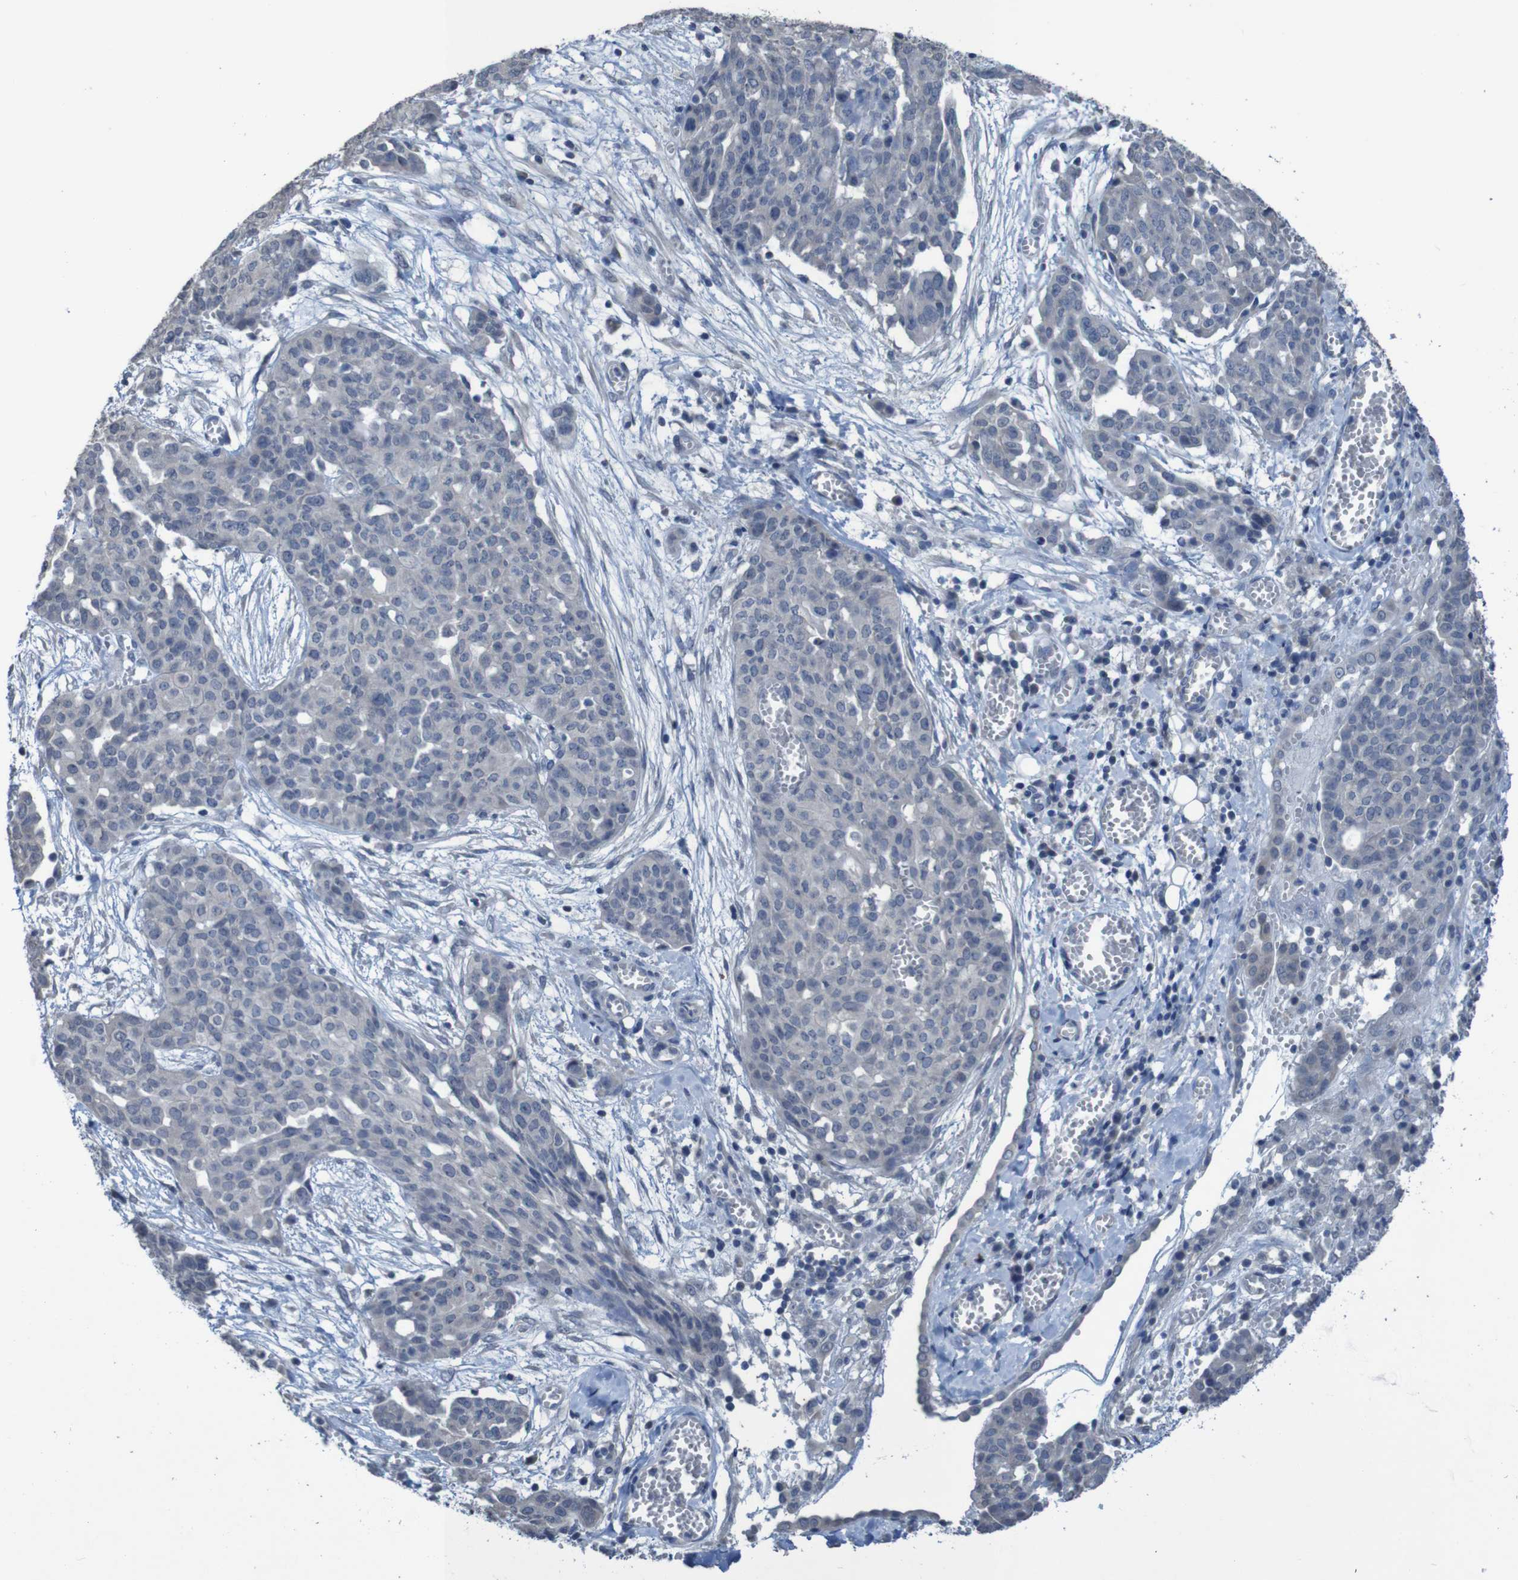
{"staining": {"intensity": "negative", "quantity": "none", "location": "none"}, "tissue": "ovarian cancer", "cell_type": "Tumor cells", "image_type": "cancer", "snomed": [{"axis": "morphology", "description": "Cystadenocarcinoma, serous, NOS"}, {"axis": "topography", "description": "Soft tissue"}, {"axis": "topography", "description": "Ovary"}], "caption": "Ovarian serous cystadenocarcinoma was stained to show a protein in brown. There is no significant expression in tumor cells.", "gene": "CLDN18", "patient": {"sex": "female", "age": 57}}